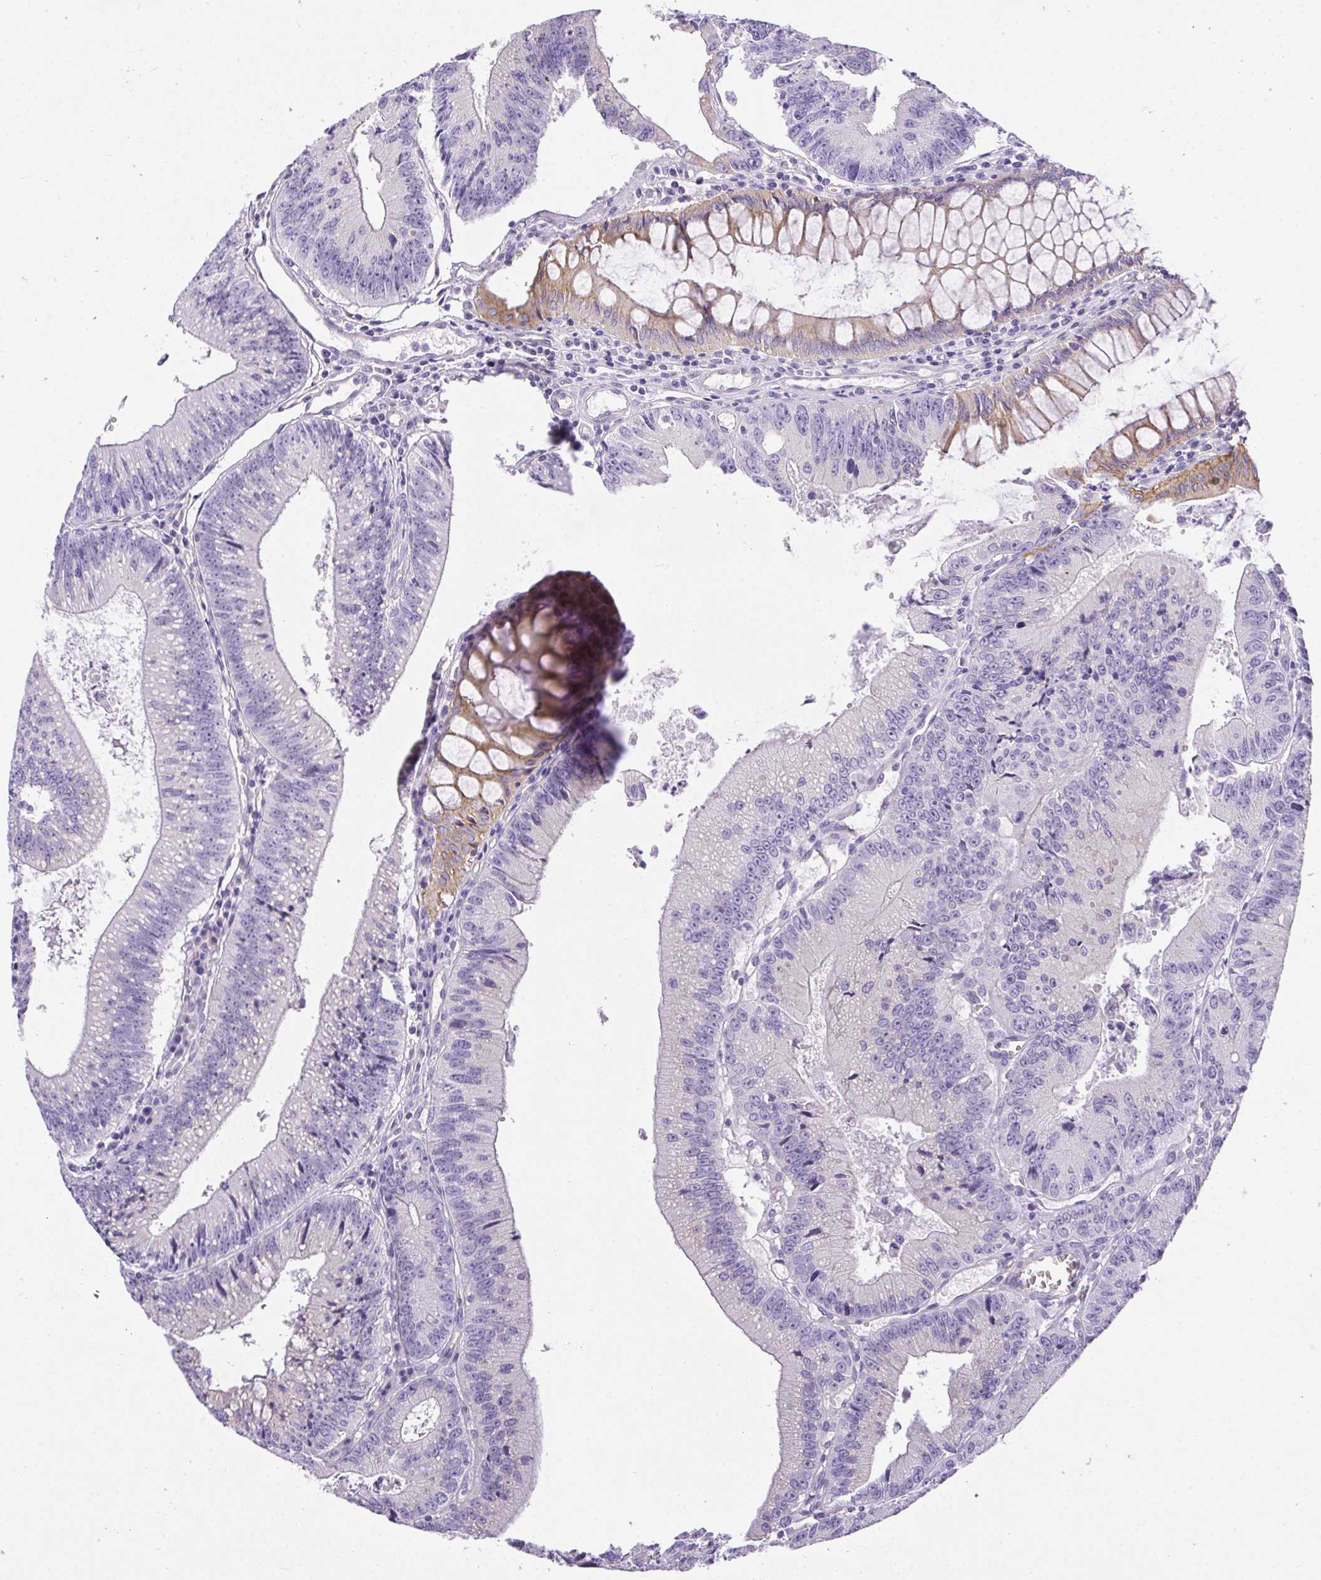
{"staining": {"intensity": "weak", "quantity": "<25%", "location": "cytoplasmic/membranous"}, "tissue": "colorectal cancer", "cell_type": "Tumor cells", "image_type": "cancer", "snomed": [{"axis": "morphology", "description": "Adenocarcinoma, NOS"}, {"axis": "topography", "description": "Rectum"}], "caption": "This is an IHC image of adenocarcinoma (colorectal). There is no expression in tumor cells.", "gene": "PLPPR3", "patient": {"sex": "female", "age": 81}}